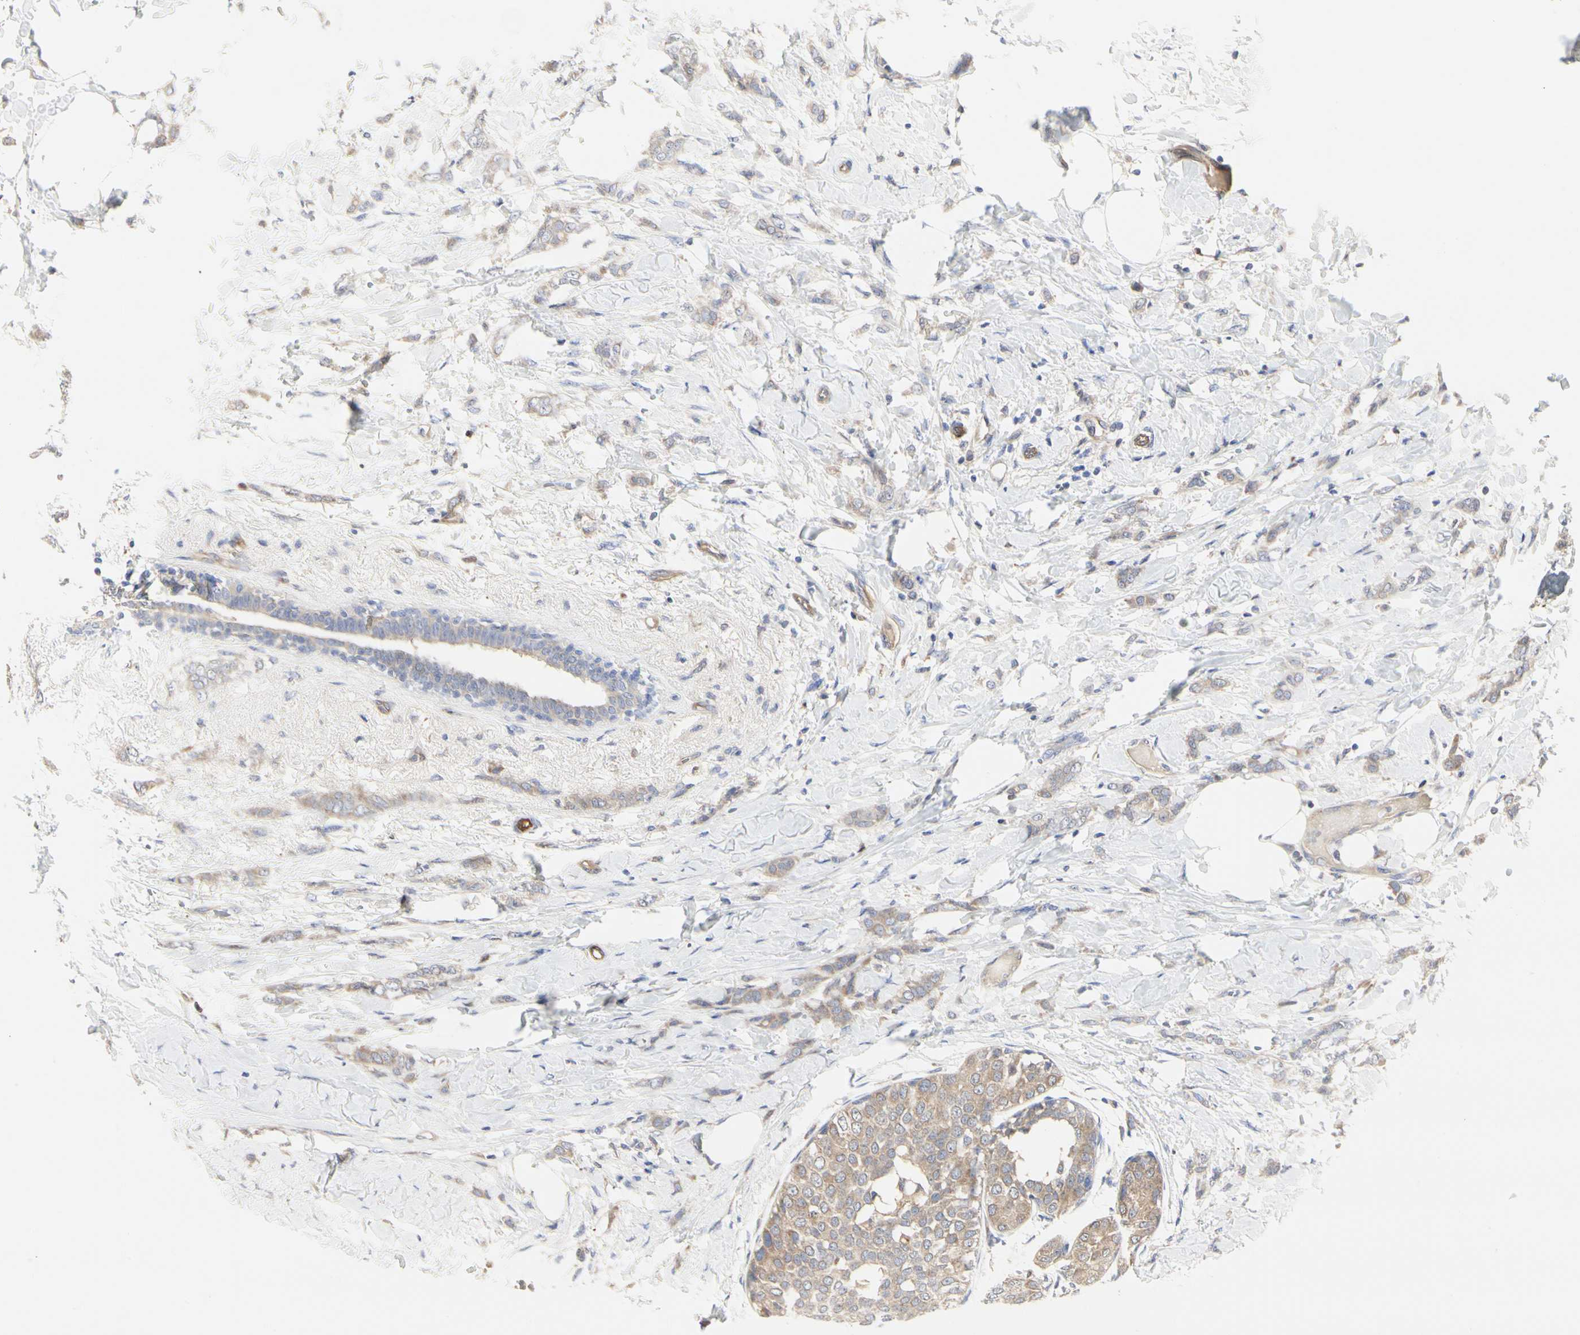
{"staining": {"intensity": "weak", "quantity": ">75%", "location": "cytoplasmic/membranous"}, "tissue": "breast cancer", "cell_type": "Tumor cells", "image_type": "cancer", "snomed": [{"axis": "morphology", "description": "Lobular carcinoma, in situ"}, {"axis": "morphology", "description": "Lobular carcinoma"}, {"axis": "topography", "description": "Breast"}], "caption": "High-power microscopy captured an immunohistochemistry (IHC) image of lobular carcinoma in situ (breast), revealing weak cytoplasmic/membranous positivity in approximately >75% of tumor cells. (DAB = brown stain, brightfield microscopy at high magnification).", "gene": "C3orf52", "patient": {"sex": "female", "age": 41}}